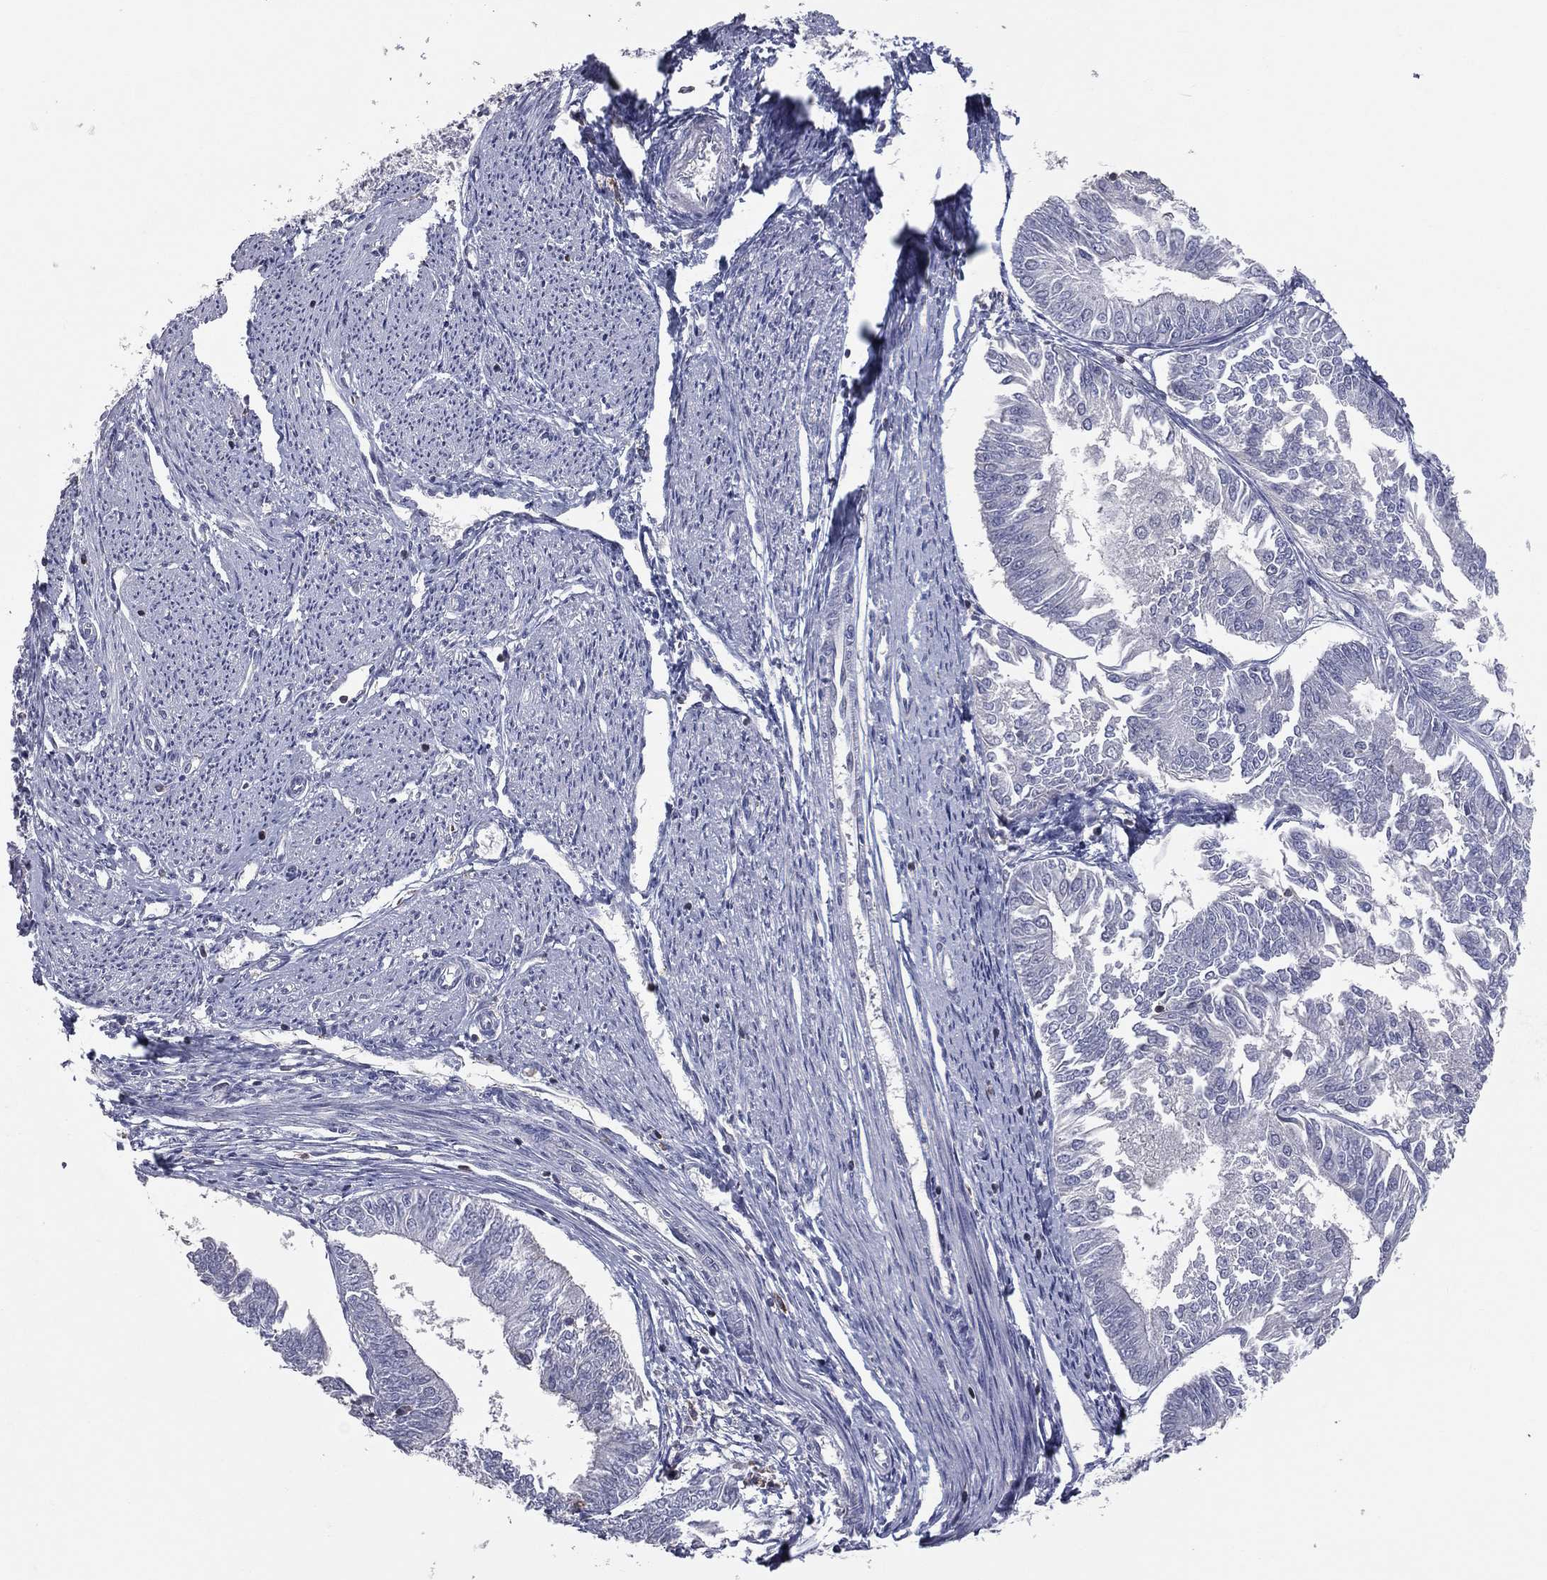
{"staining": {"intensity": "negative", "quantity": "none", "location": "none"}, "tissue": "endometrial cancer", "cell_type": "Tumor cells", "image_type": "cancer", "snomed": [{"axis": "morphology", "description": "Adenocarcinoma, NOS"}, {"axis": "topography", "description": "Endometrium"}], "caption": "An immunohistochemistry micrograph of adenocarcinoma (endometrial) is shown. There is no staining in tumor cells of adenocarcinoma (endometrial).", "gene": "PSTPIP1", "patient": {"sex": "female", "age": 58}}